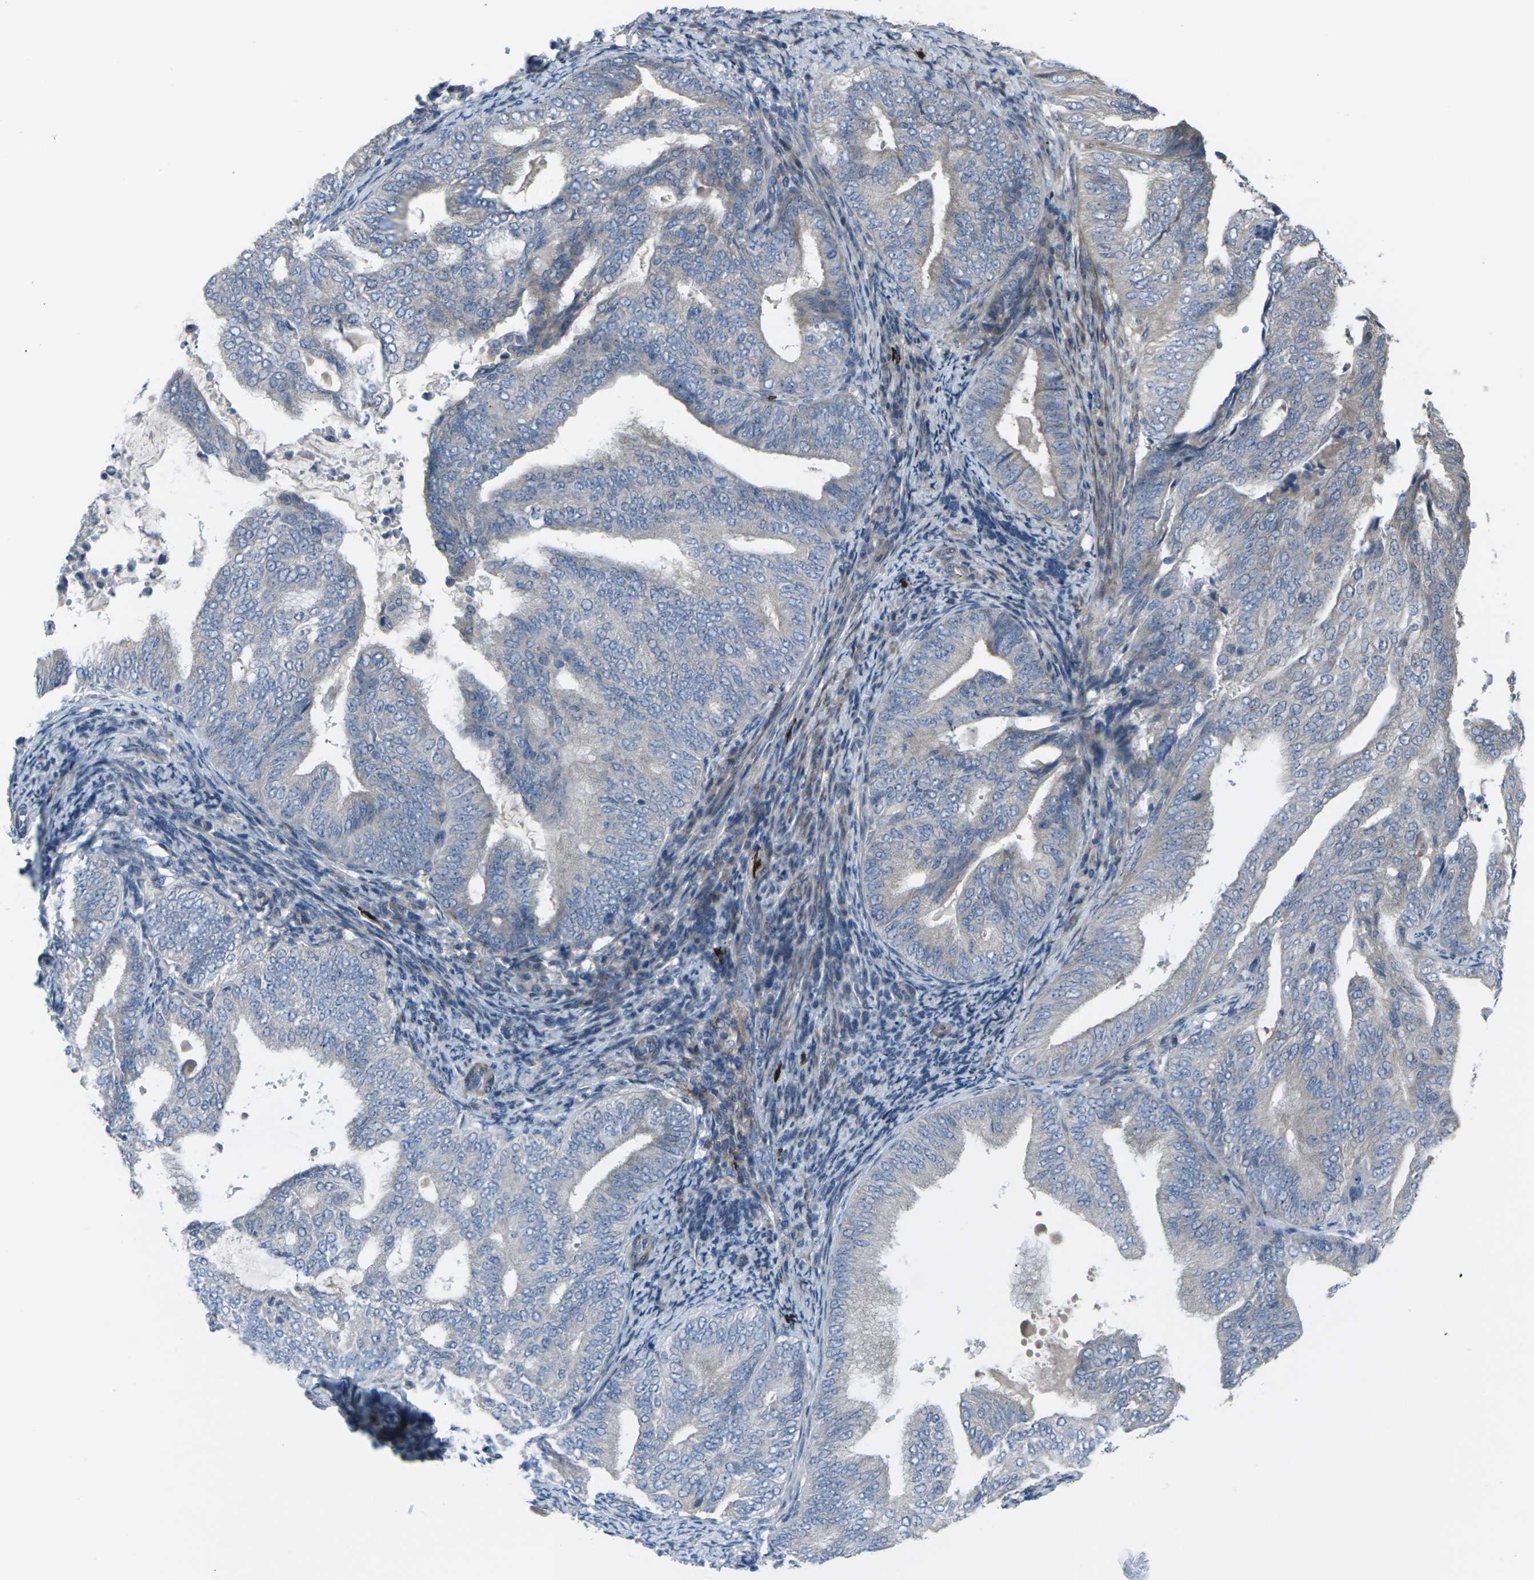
{"staining": {"intensity": "negative", "quantity": "none", "location": "none"}, "tissue": "endometrial cancer", "cell_type": "Tumor cells", "image_type": "cancer", "snomed": [{"axis": "morphology", "description": "Adenocarcinoma, NOS"}, {"axis": "topography", "description": "Endometrium"}], "caption": "Immunohistochemical staining of human endometrial adenocarcinoma shows no significant expression in tumor cells.", "gene": "CCR10", "patient": {"sex": "female", "age": 58}}